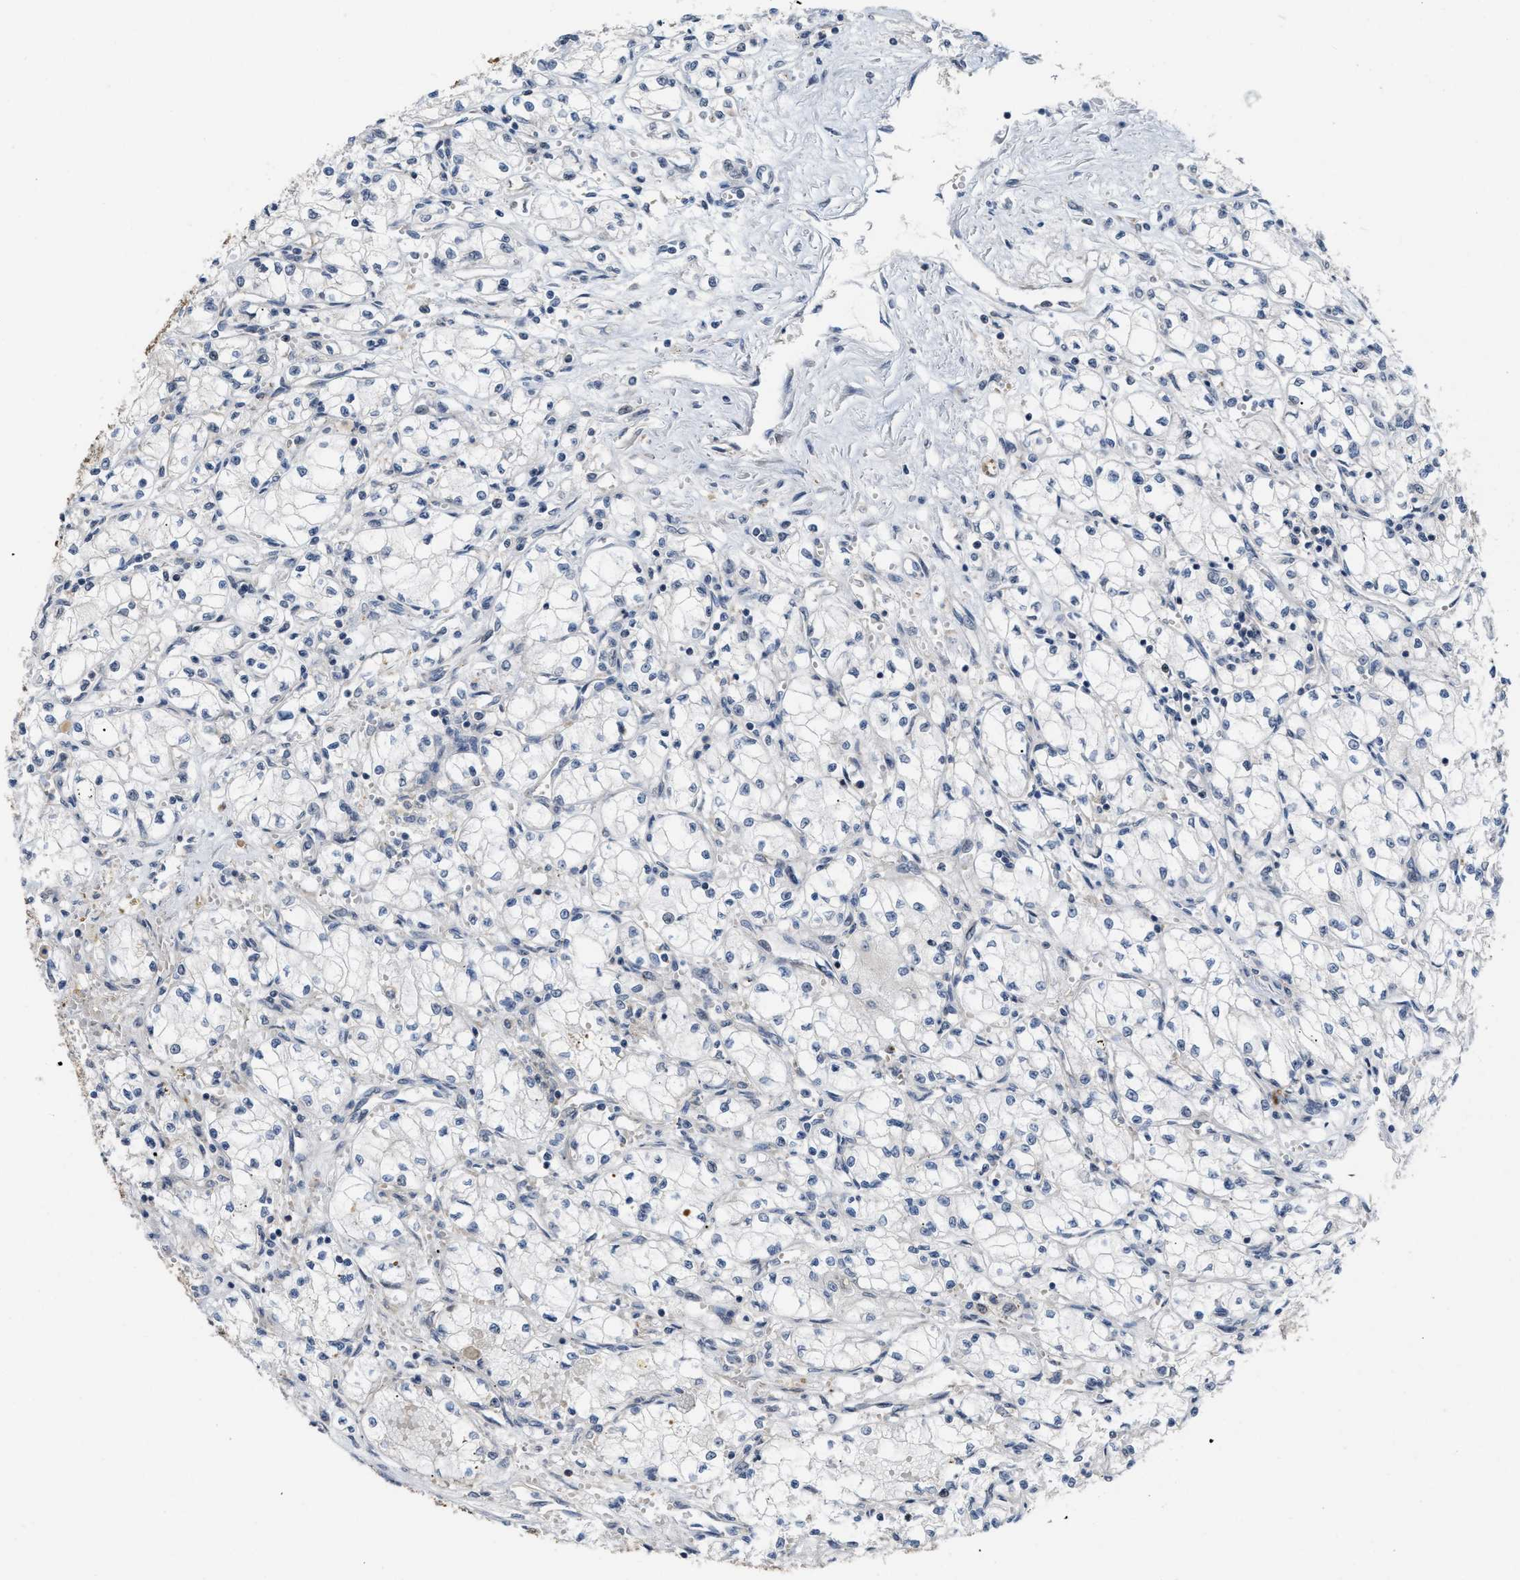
{"staining": {"intensity": "negative", "quantity": "none", "location": "none"}, "tissue": "renal cancer", "cell_type": "Tumor cells", "image_type": "cancer", "snomed": [{"axis": "morphology", "description": "Normal tissue, NOS"}, {"axis": "morphology", "description": "Adenocarcinoma, NOS"}, {"axis": "topography", "description": "Kidney"}], "caption": "DAB immunohistochemical staining of human renal cancer (adenocarcinoma) demonstrates no significant positivity in tumor cells.", "gene": "CSNK1A1", "patient": {"sex": "male", "age": 59}}